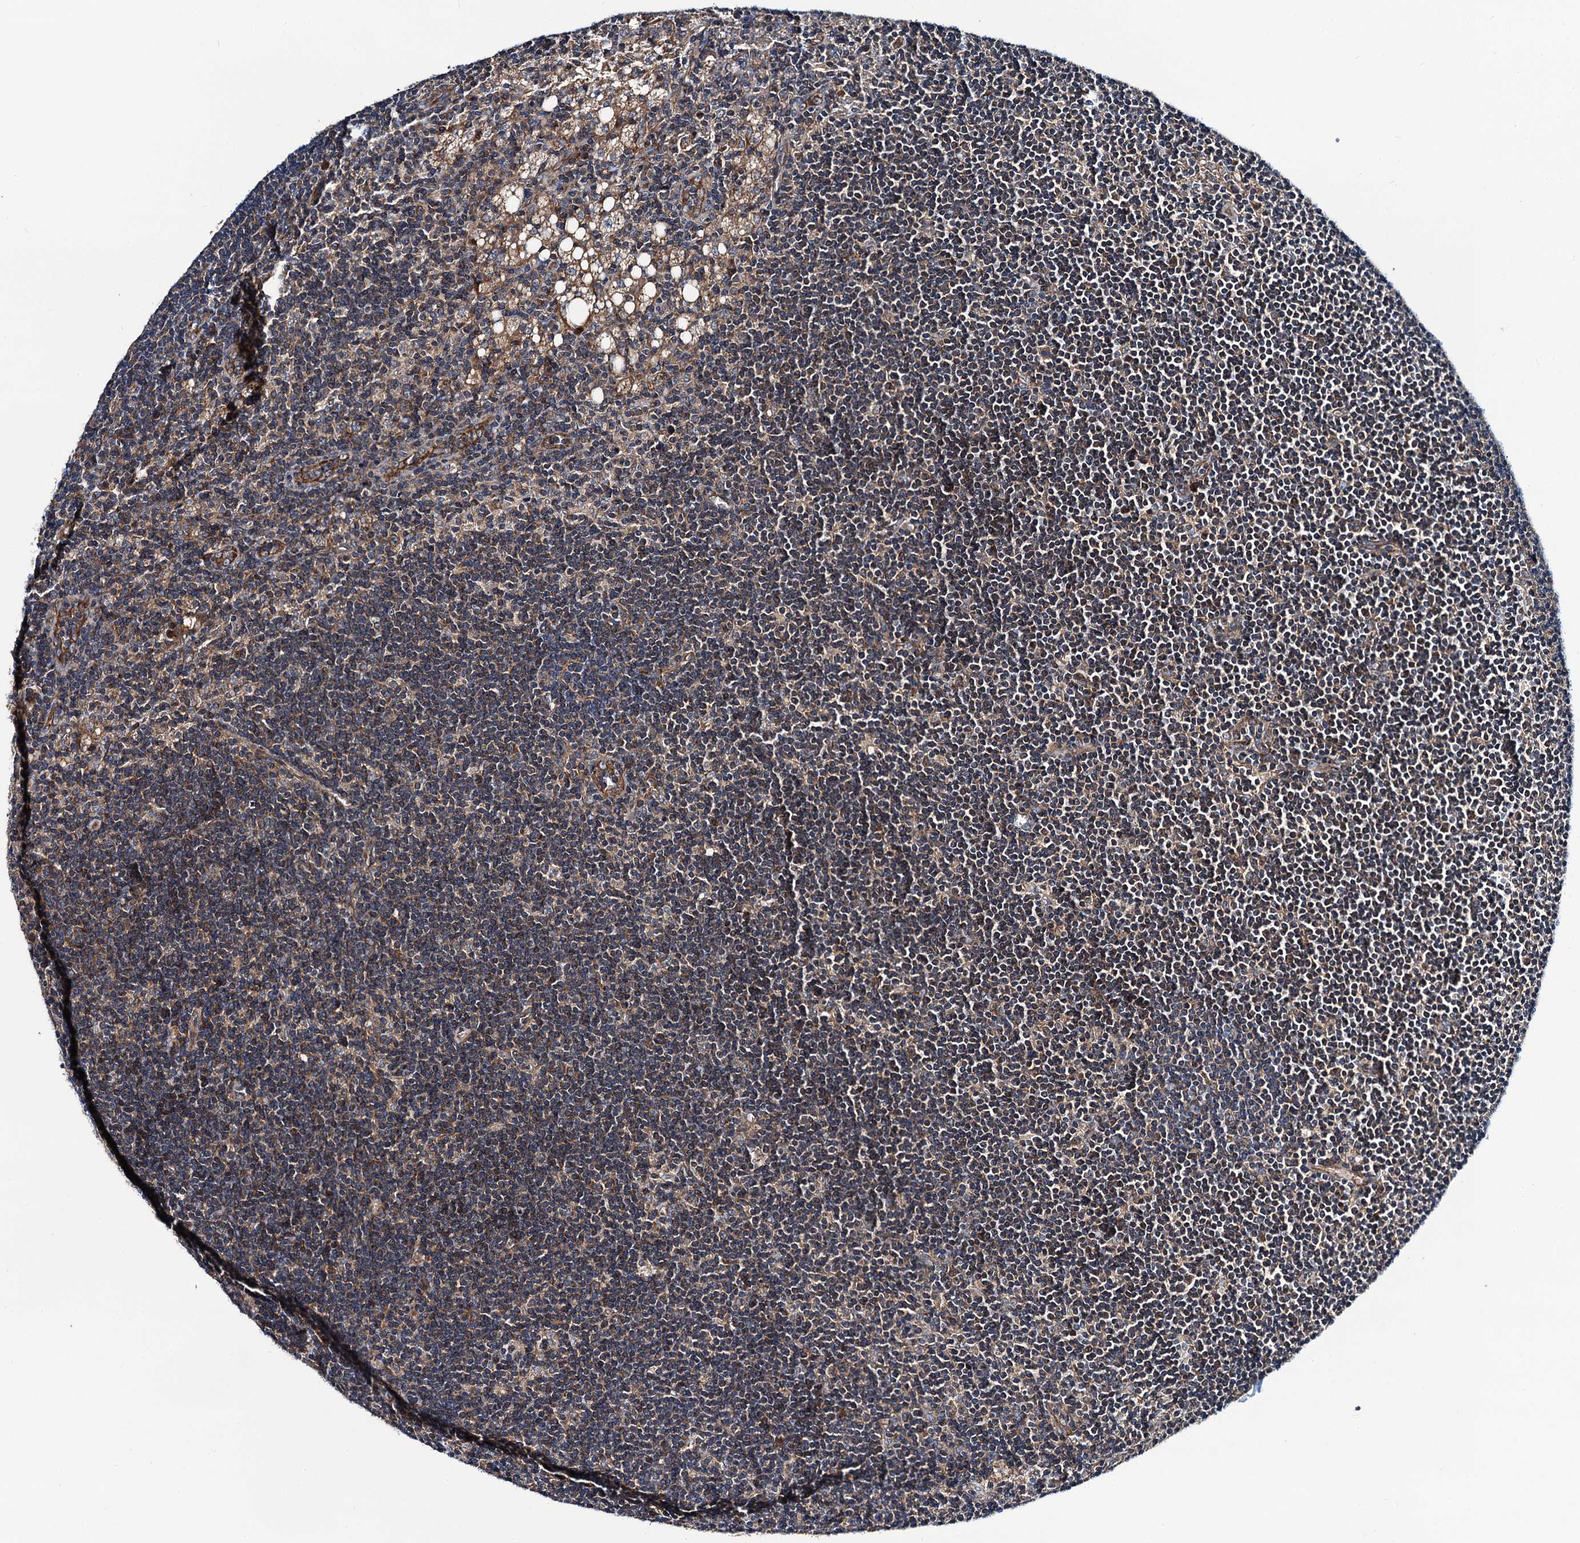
{"staining": {"intensity": "moderate", "quantity": ">75%", "location": "cytoplasmic/membranous"}, "tissue": "lymph node", "cell_type": "Germinal center cells", "image_type": "normal", "snomed": [{"axis": "morphology", "description": "Normal tissue, NOS"}, {"axis": "topography", "description": "Lymph node"}], "caption": "Moderate cytoplasmic/membranous expression for a protein is appreciated in approximately >75% of germinal center cells of normal lymph node using immunohistochemistry (IHC).", "gene": "NEK1", "patient": {"sex": "male", "age": 24}}